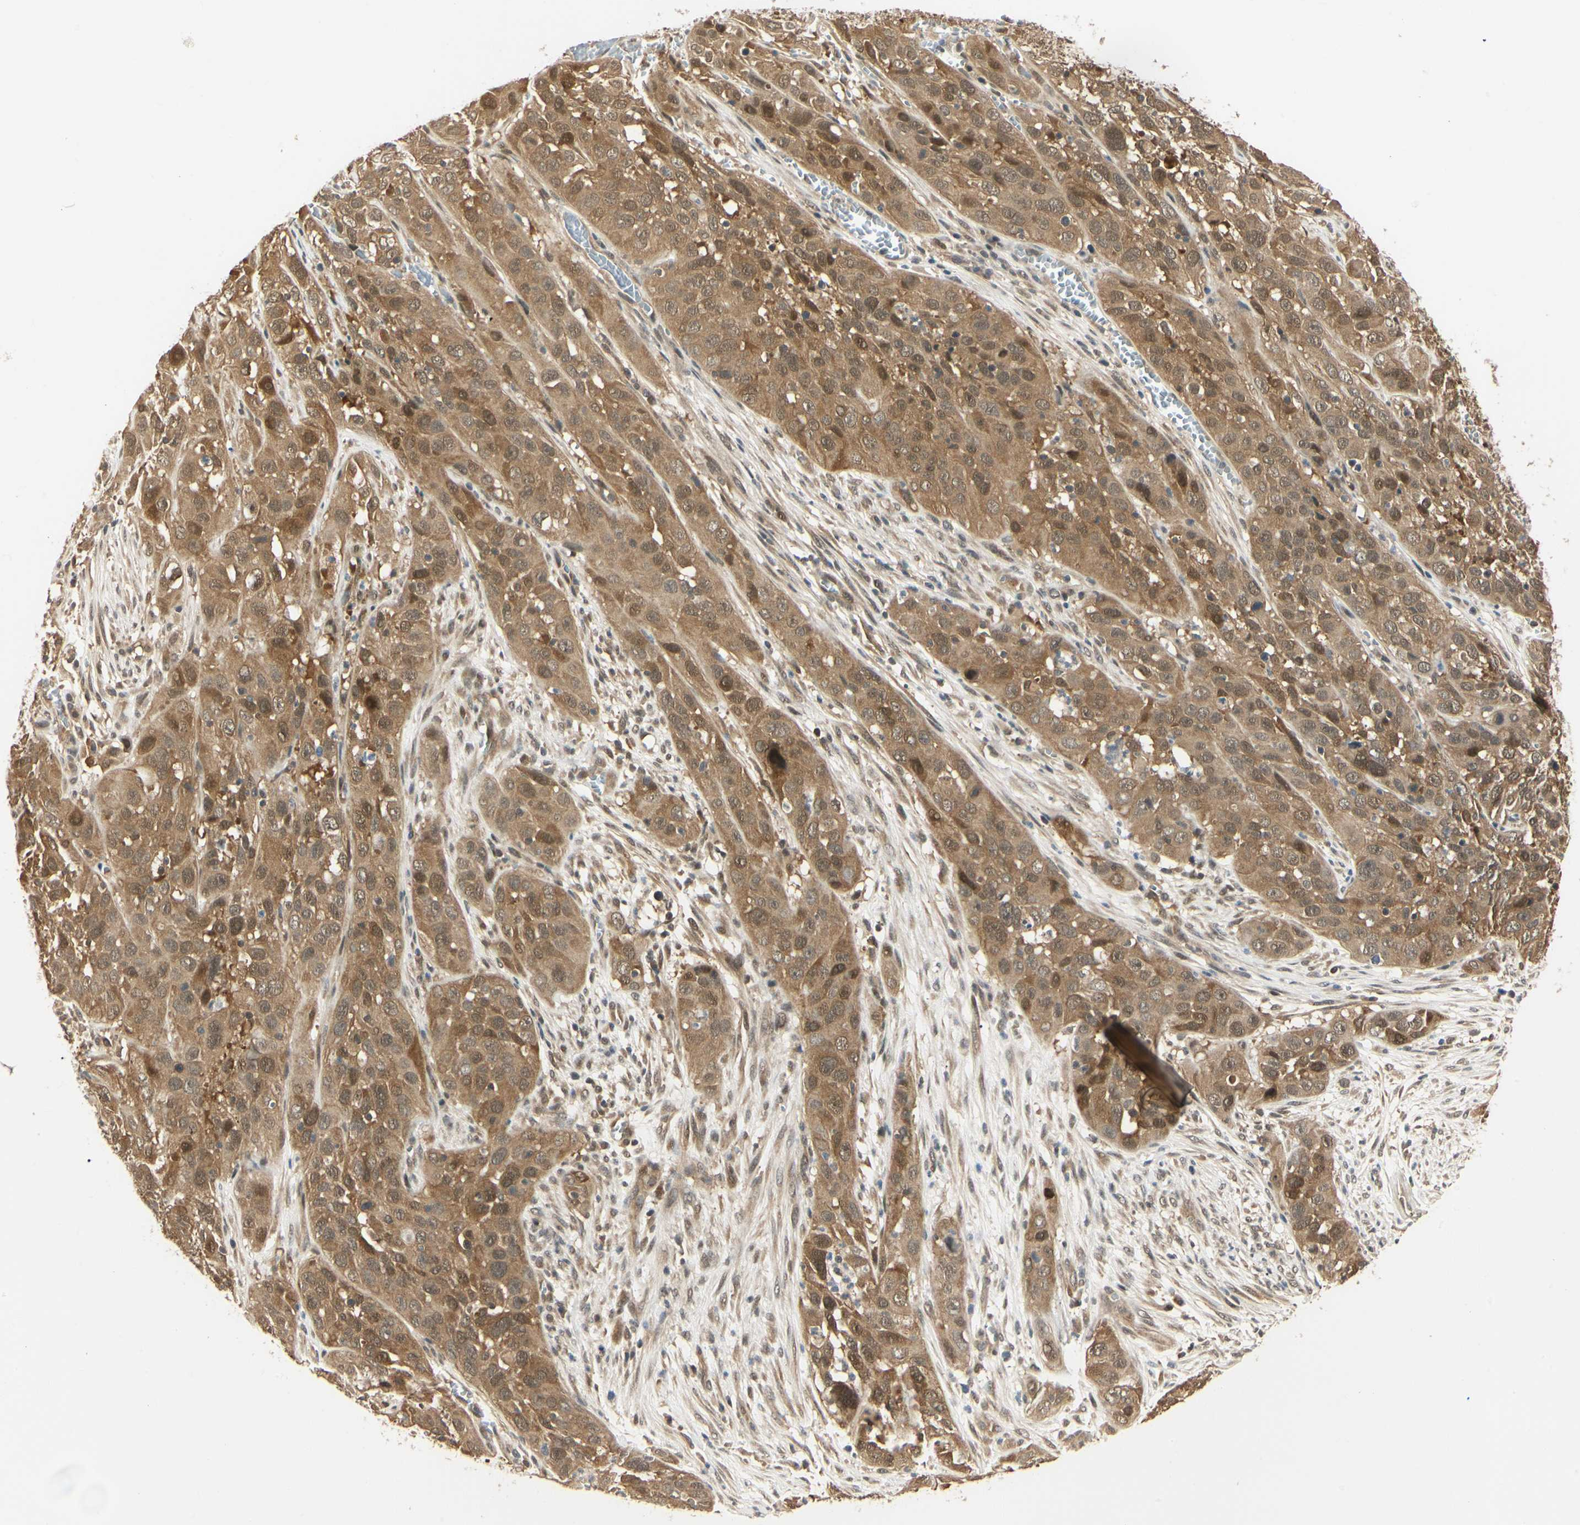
{"staining": {"intensity": "moderate", "quantity": ">75%", "location": "cytoplasmic/membranous,nuclear"}, "tissue": "cervical cancer", "cell_type": "Tumor cells", "image_type": "cancer", "snomed": [{"axis": "morphology", "description": "Squamous cell carcinoma, NOS"}, {"axis": "topography", "description": "Cervix"}], "caption": "An image of squamous cell carcinoma (cervical) stained for a protein exhibits moderate cytoplasmic/membranous and nuclear brown staining in tumor cells. Using DAB (3,3'-diaminobenzidine) (brown) and hematoxylin (blue) stains, captured at high magnification using brightfield microscopy.", "gene": "UBE2Z", "patient": {"sex": "female", "age": 32}}